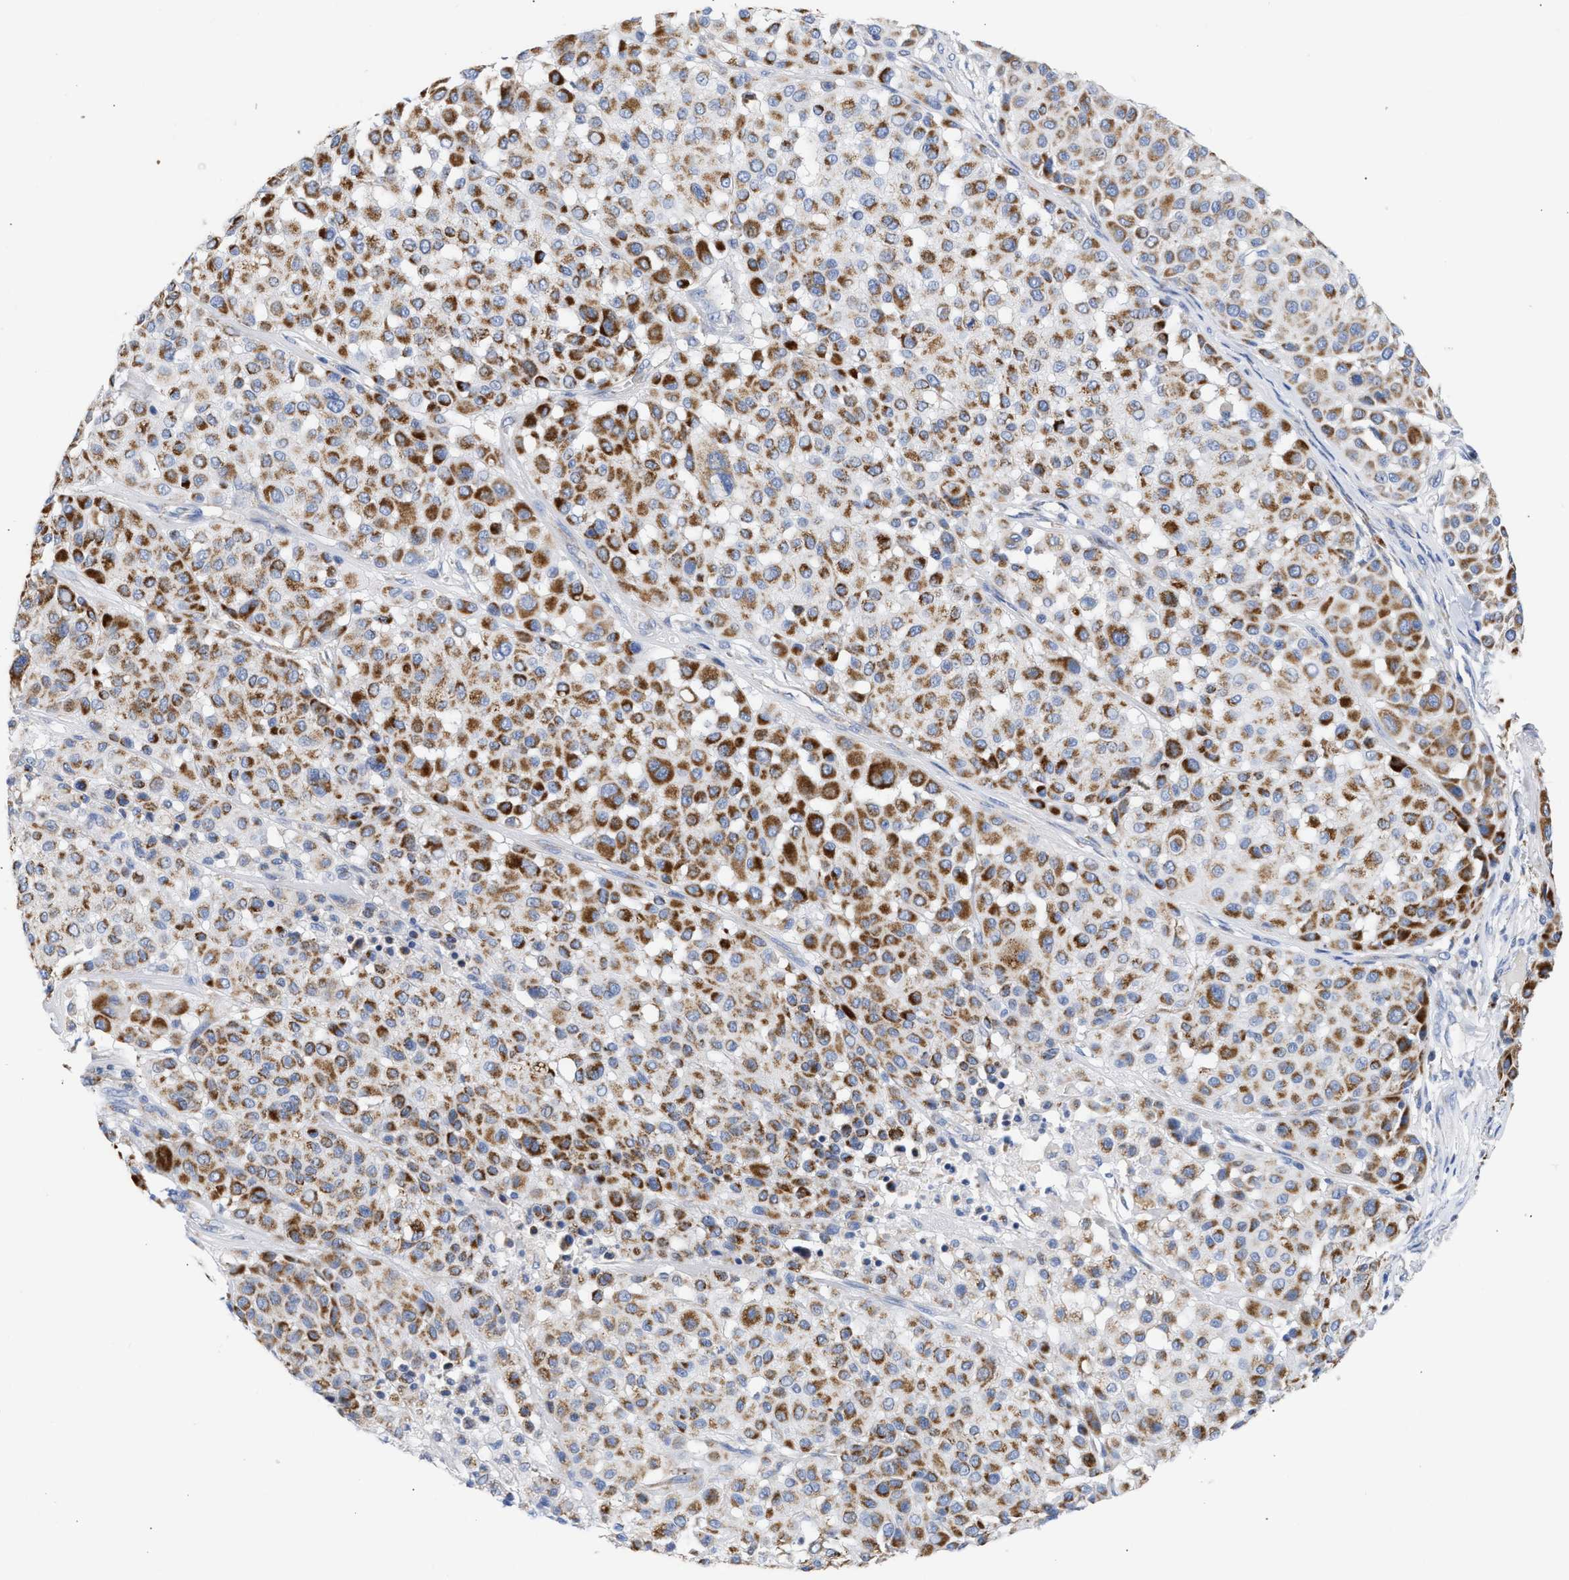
{"staining": {"intensity": "moderate", "quantity": ">75%", "location": "cytoplasmic/membranous"}, "tissue": "melanoma", "cell_type": "Tumor cells", "image_type": "cancer", "snomed": [{"axis": "morphology", "description": "Malignant melanoma, Metastatic site"}, {"axis": "topography", "description": "Soft tissue"}], "caption": "Brown immunohistochemical staining in human melanoma reveals moderate cytoplasmic/membranous expression in about >75% of tumor cells.", "gene": "ACOT13", "patient": {"sex": "male", "age": 41}}